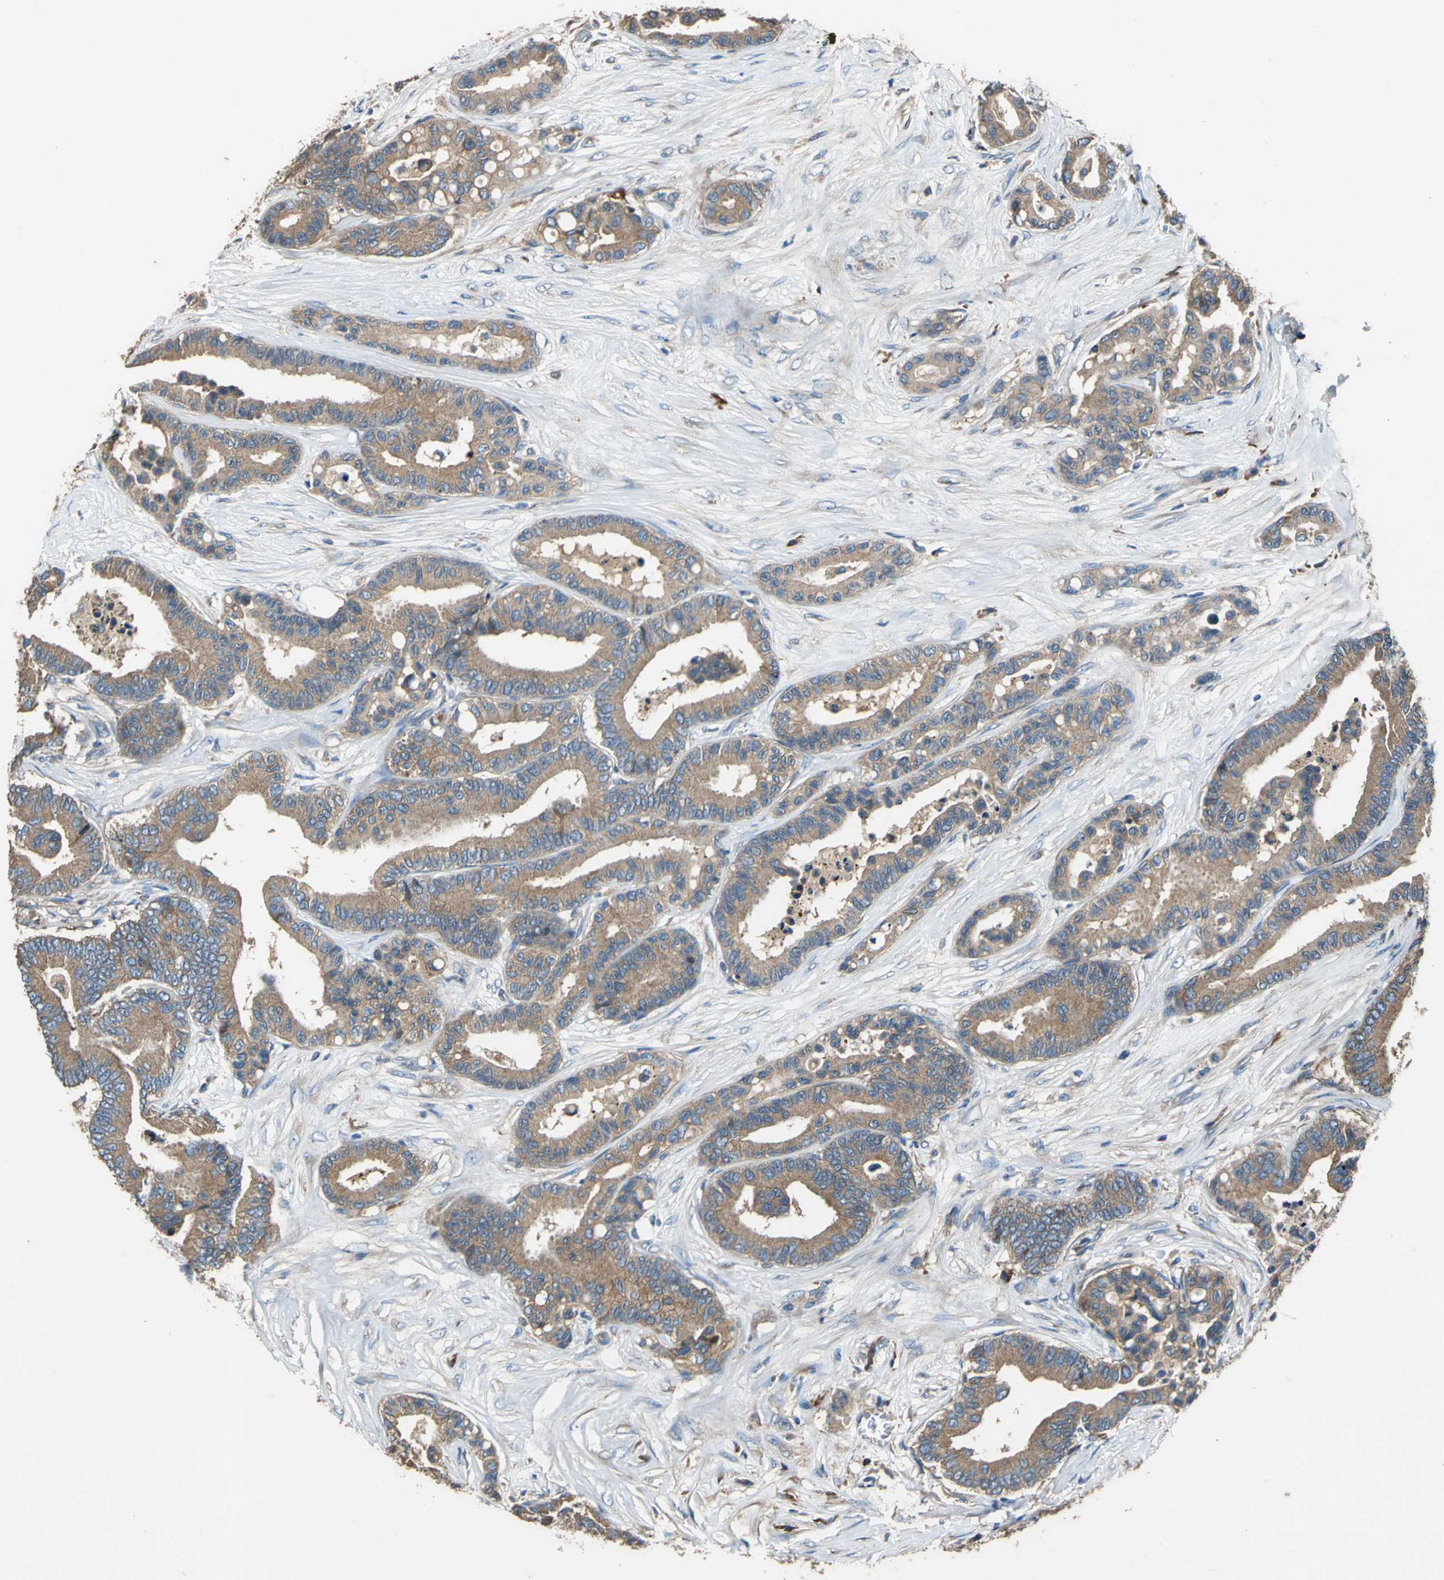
{"staining": {"intensity": "moderate", "quantity": ">75%", "location": "cytoplasmic/membranous"}, "tissue": "colorectal cancer", "cell_type": "Tumor cells", "image_type": "cancer", "snomed": [{"axis": "morphology", "description": "Adenocarcinoma, NOS"}, {"axis": "topography", "description": "Colon"}], "caption": "Protein analysis of colorectal cancer (adenocarcinoma) tissue exhibits moderate cytoplasmic/membranous expression in about >75% of tumor cells. The staining was performed using DAB, with brown indicating positive protein expression. Nuclei are stained blue with hematoxylin.", "gene": "HEPH", "patient": {"sex": "male", "age": 82}}